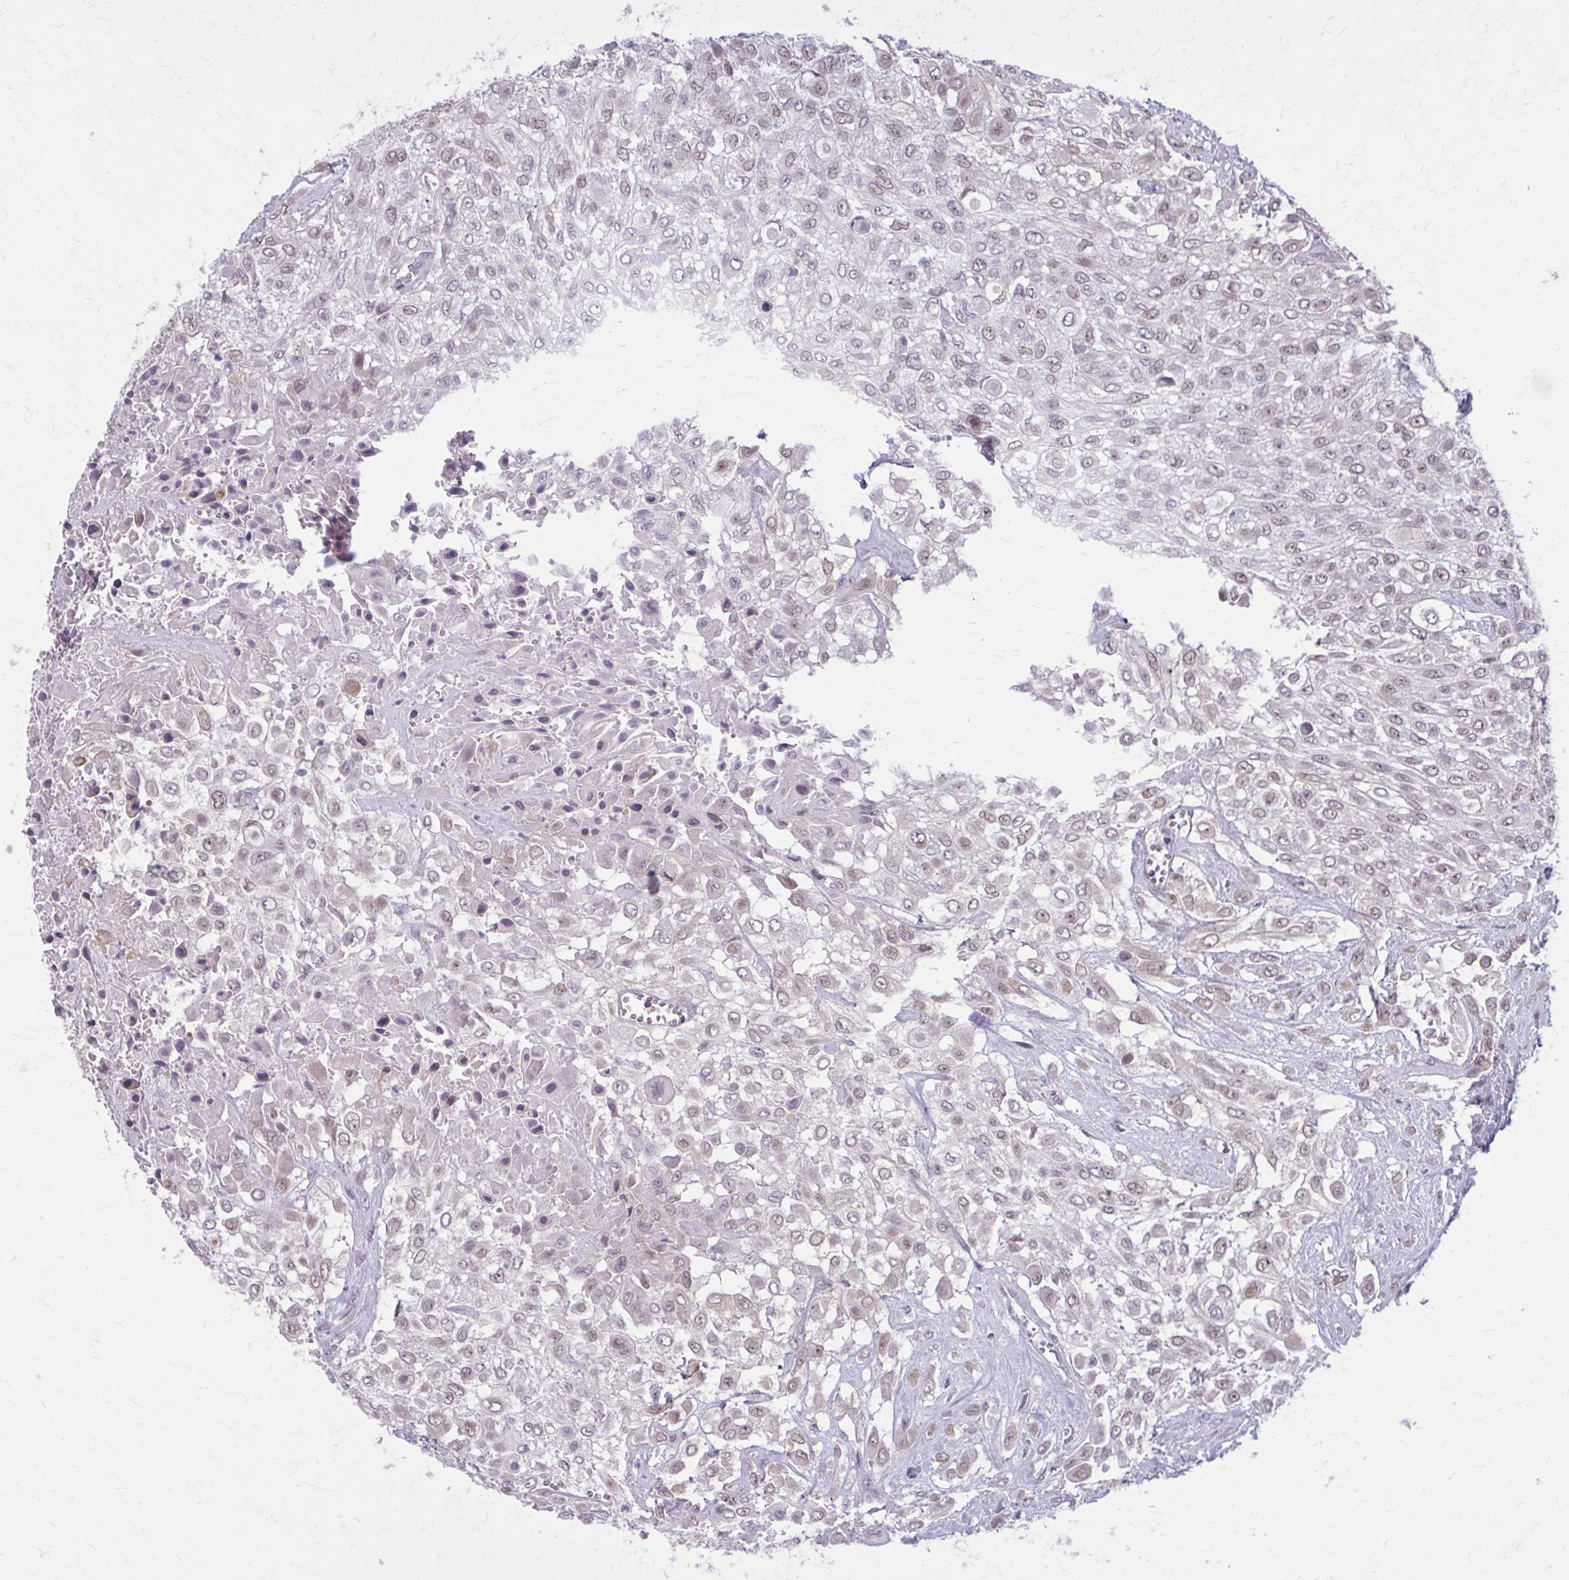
{"staining": {"intensity": "weak", "quantity": "25%-75%", "location": "nuclear"}, "tissue": "urothelial cancer", "cell_type": "Tumor cells", "image_type": "cancer", "snomed": [{"axis": "morphology", "description": "Urothelial carcinoma, High grade"}, {"axis": "topography", "description": "Urinary bladder"}], "caption": "Brown immunohistochemical staining in human high-grade urothelial carcinoma displays weak nuclear positivity in approximately 25%-75% of tumor cells. The staining was performed using DAB to visualize the protein expression in brown, while the nuclei were stained in blue with hematoxylin (Magnification: 20x).", "gene": "NUMBL", "patient": {"sex": "male", "age": 57}}